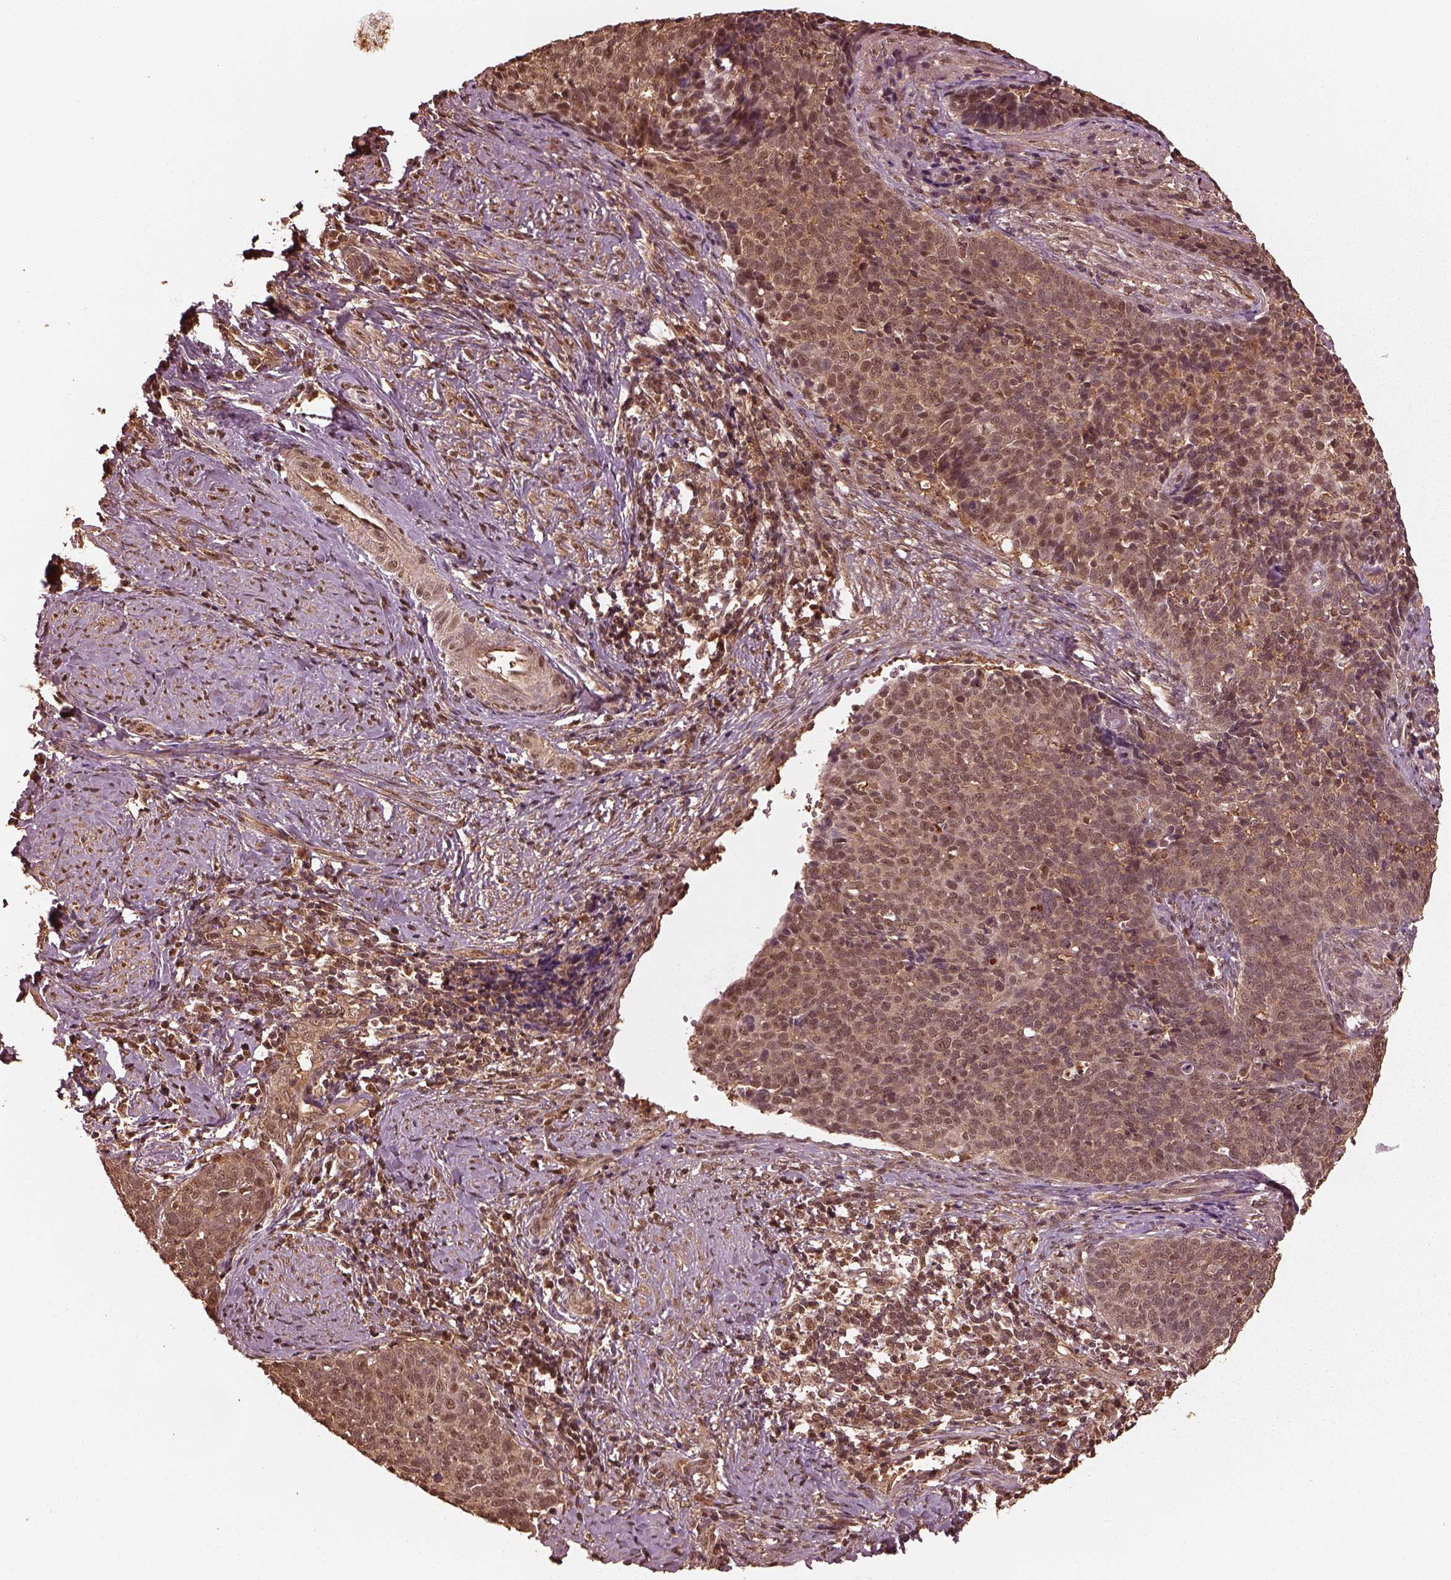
{"staining": {"intensity": "moderate", "quantity": "25%-75%", "location": "cytoplasmic/membranous,nuclear"}, "tissue": "cervical cancer", "cell_type": "Tumor cells", "image_type": "cancer", "snomed": [{"axis": "morphology", "description": "Squamous cell carcinoma, NOS"}, {"axis": "topography", "description": "Cervix"}], "caption": "Cervical cancer stained with DAB (3,3'-diaminobenzidine) immunohistochemistry exhibits medium levels of moderate cytoplasmic/membranous and nuclear expression in about 25%-75% of tumor cells. The staining was performed using DAB (3,3'-diaminobenzidine), with brown indicating positive protein expression. Nuclei are stained blue with hematoxylin.", "gene": "PSMC5", "patient": {"sex": "female", "age": 39}}